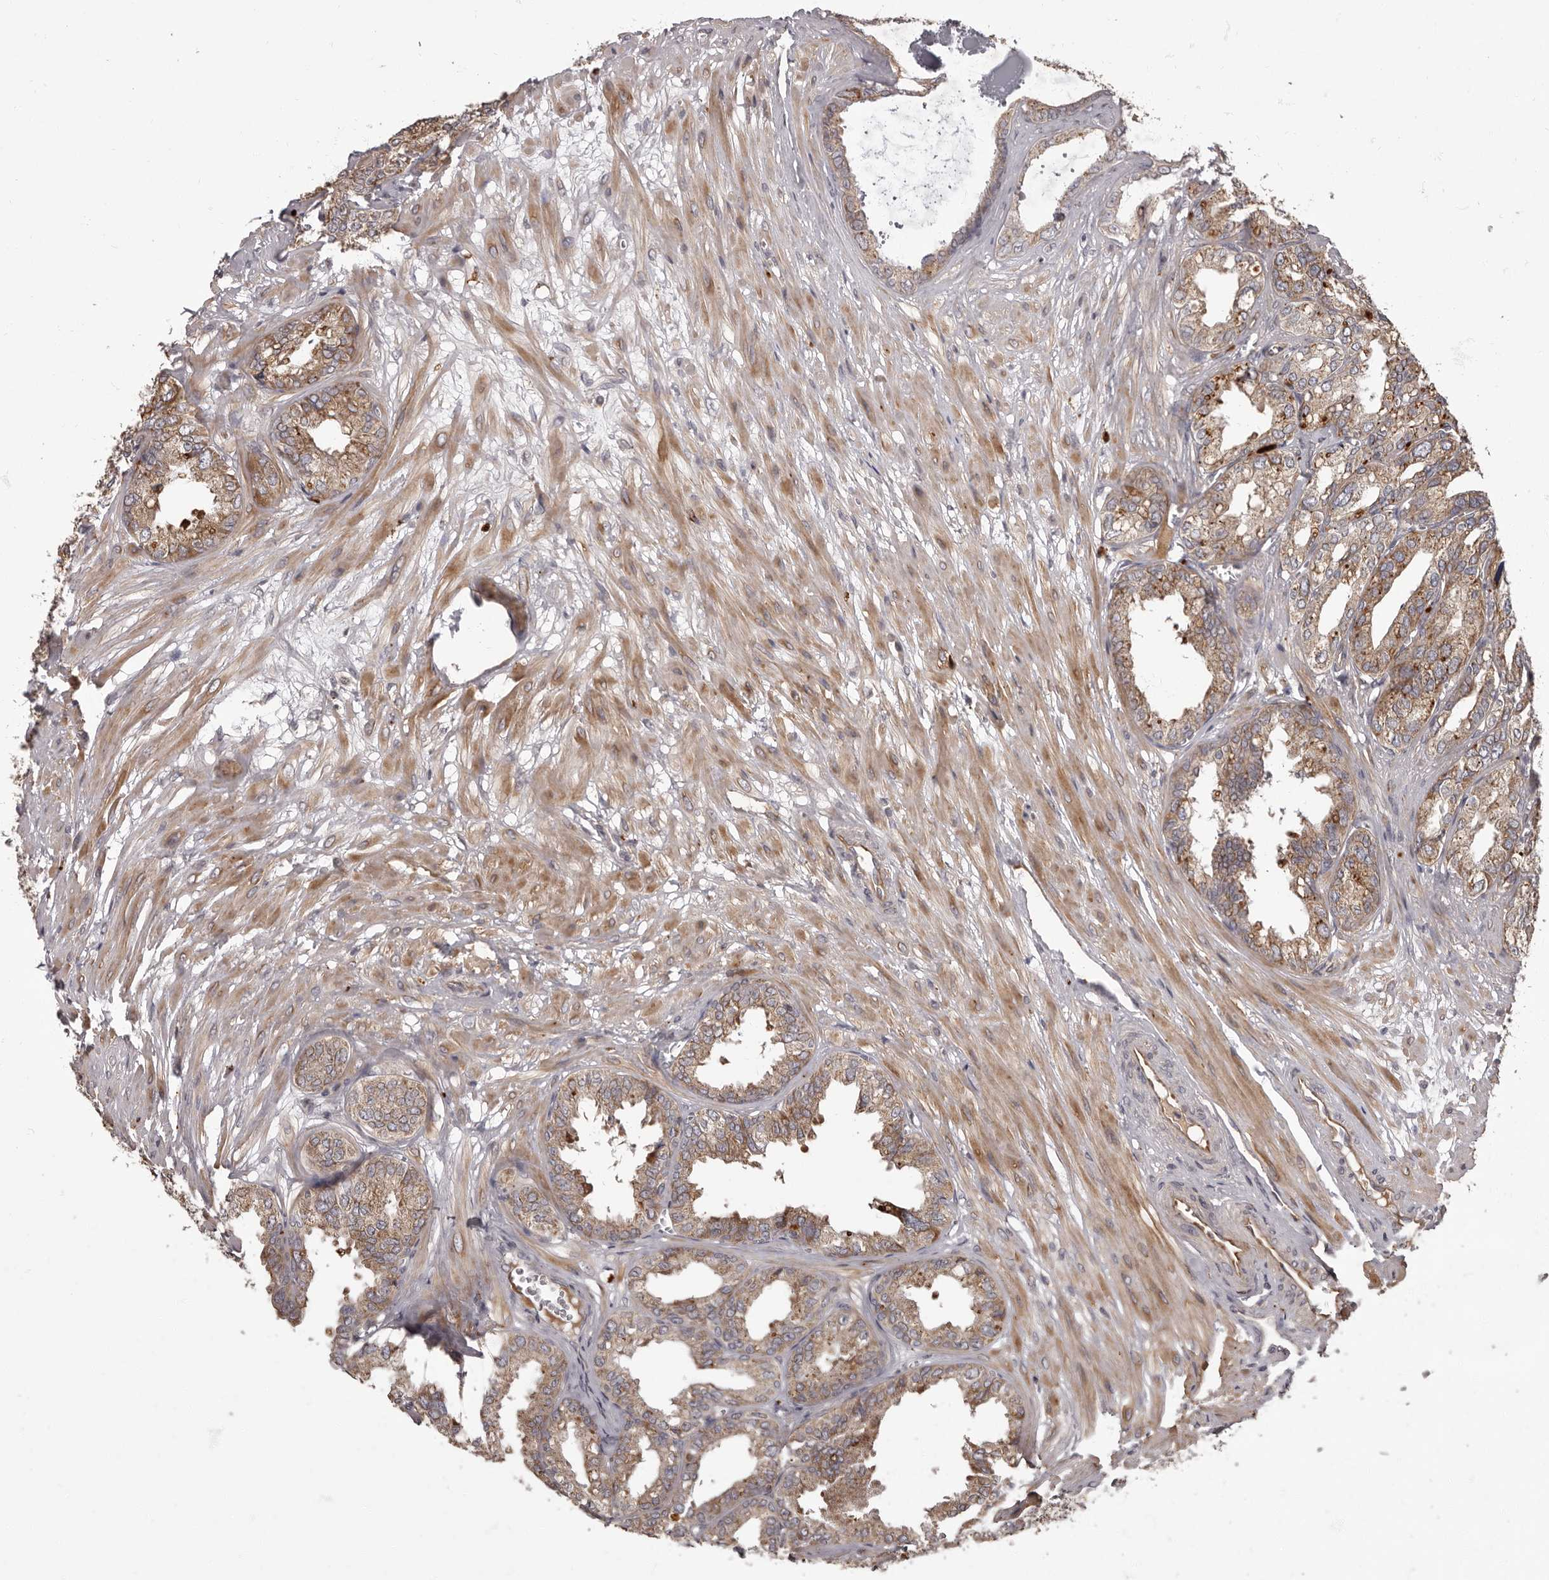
{"staining": {"intensity": "moderate", "quantity": ">75%", "location": "cytoplasmic/membranous"}, "tissue": "seminal vesicle", "cell_type": "Glandular cells", "image_type": "normal", "snomed": [{"axis": "morphology", "description": "Normal tissue, NOS"}, {"axis": "topography", "description": "Prostate"}, {"axis": "topography", "description": "Seminal veicle"}], "caption": "This is an image of immunohistochemistry staining of normal seminal vesicle, which shows moderate staining in the cytoplasmic/membranous of glandular cells.", "gene": "ADCY2", "patient": {"sex": "male", "age": 51}}